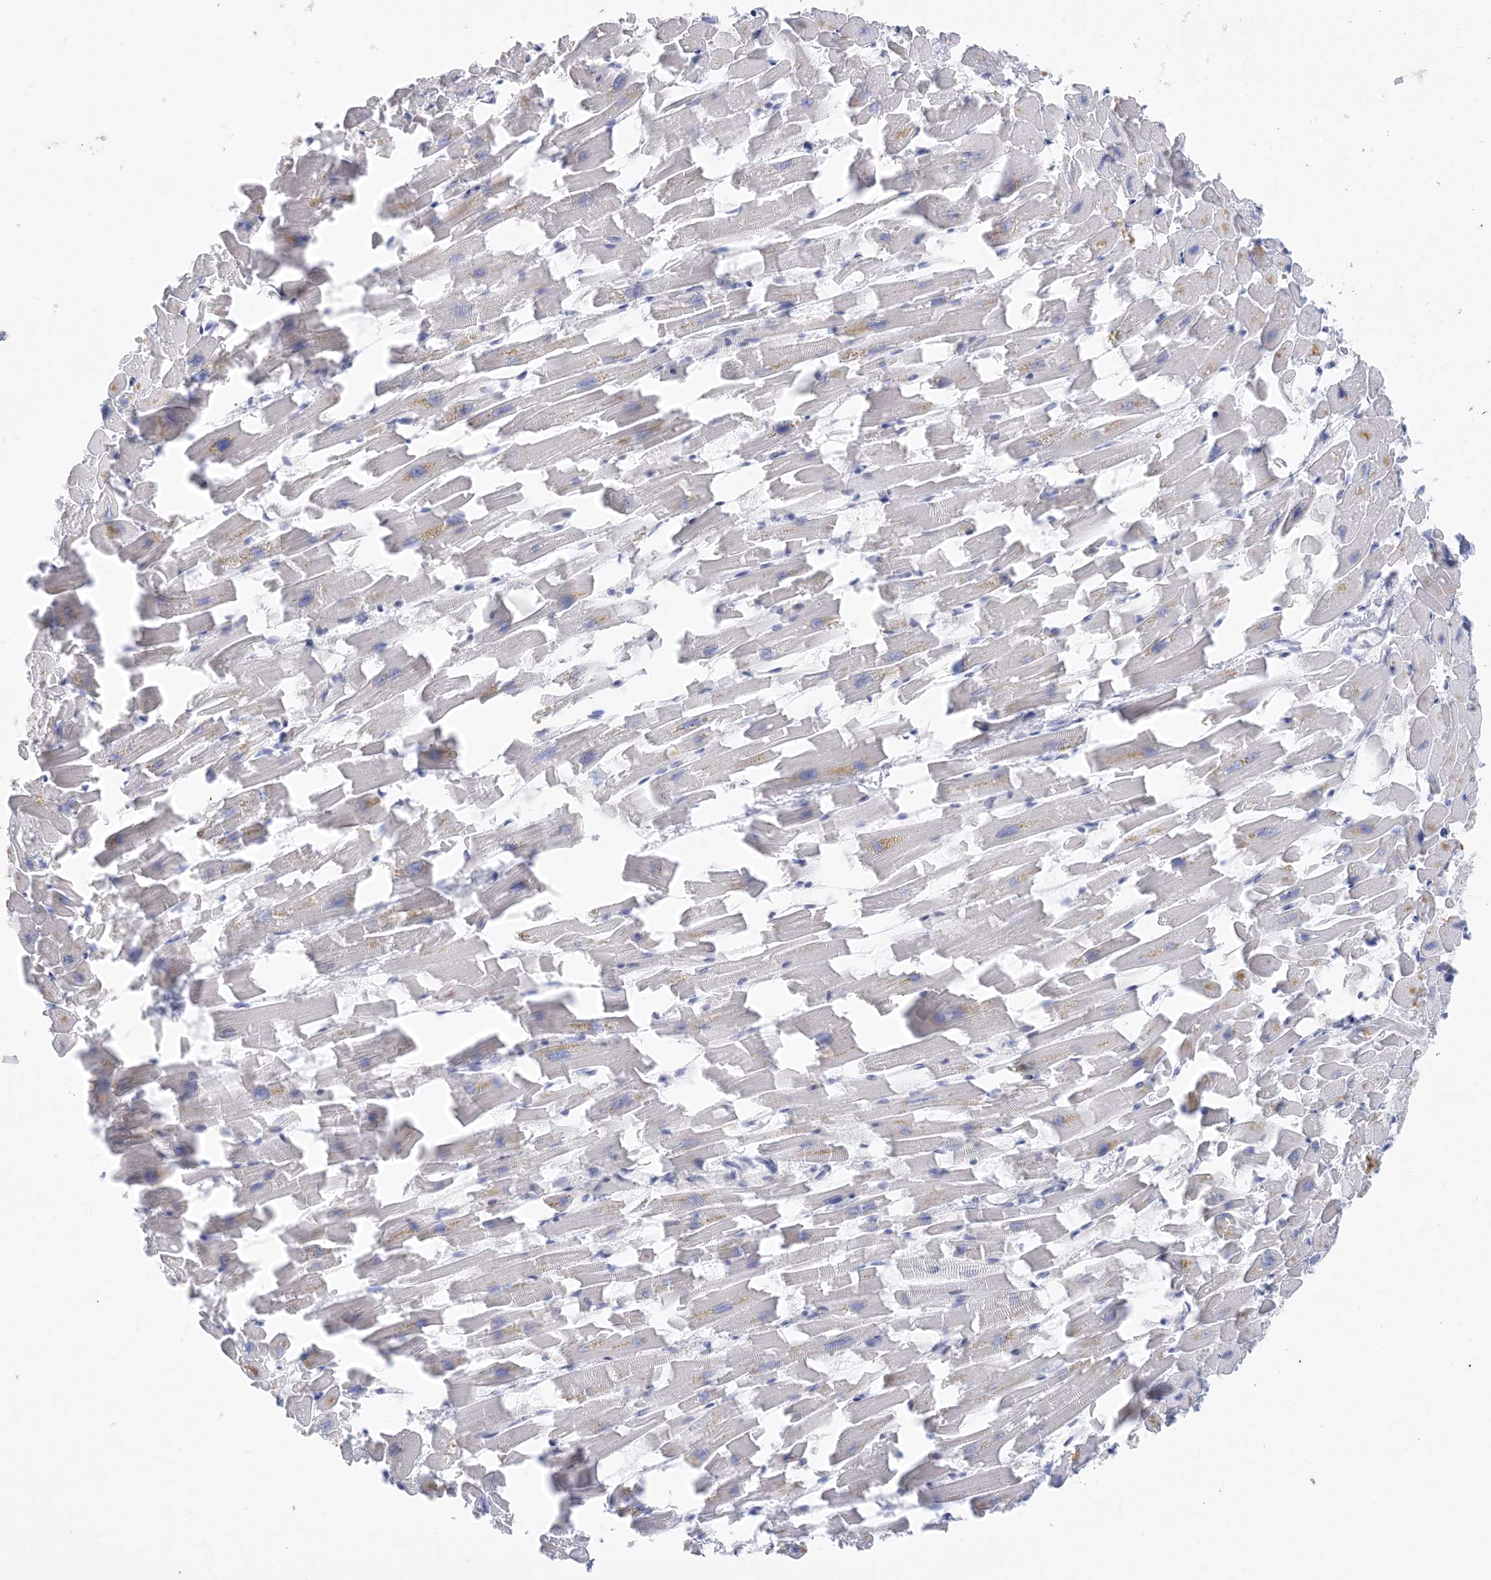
{"staining": {"intensity": "negative", "quantity": "none", "location": "none"}, "tissue": "heart muscle", "cell_type": "Cardiomyocytes", "image_type": "normal", "snomed": [{"axis": "morphology", "description": "Normal tissue, NOS"}, {"axis": "topography", "description": "Heart"}], "caption": "Protein analysis of normal heart muscle displays no significant expression in cardiomyocytes. (IHC, brightfield microscopy, high magnification).", "gene": "SH3YL1", "patient": {"sex": "female", "age": 64}}